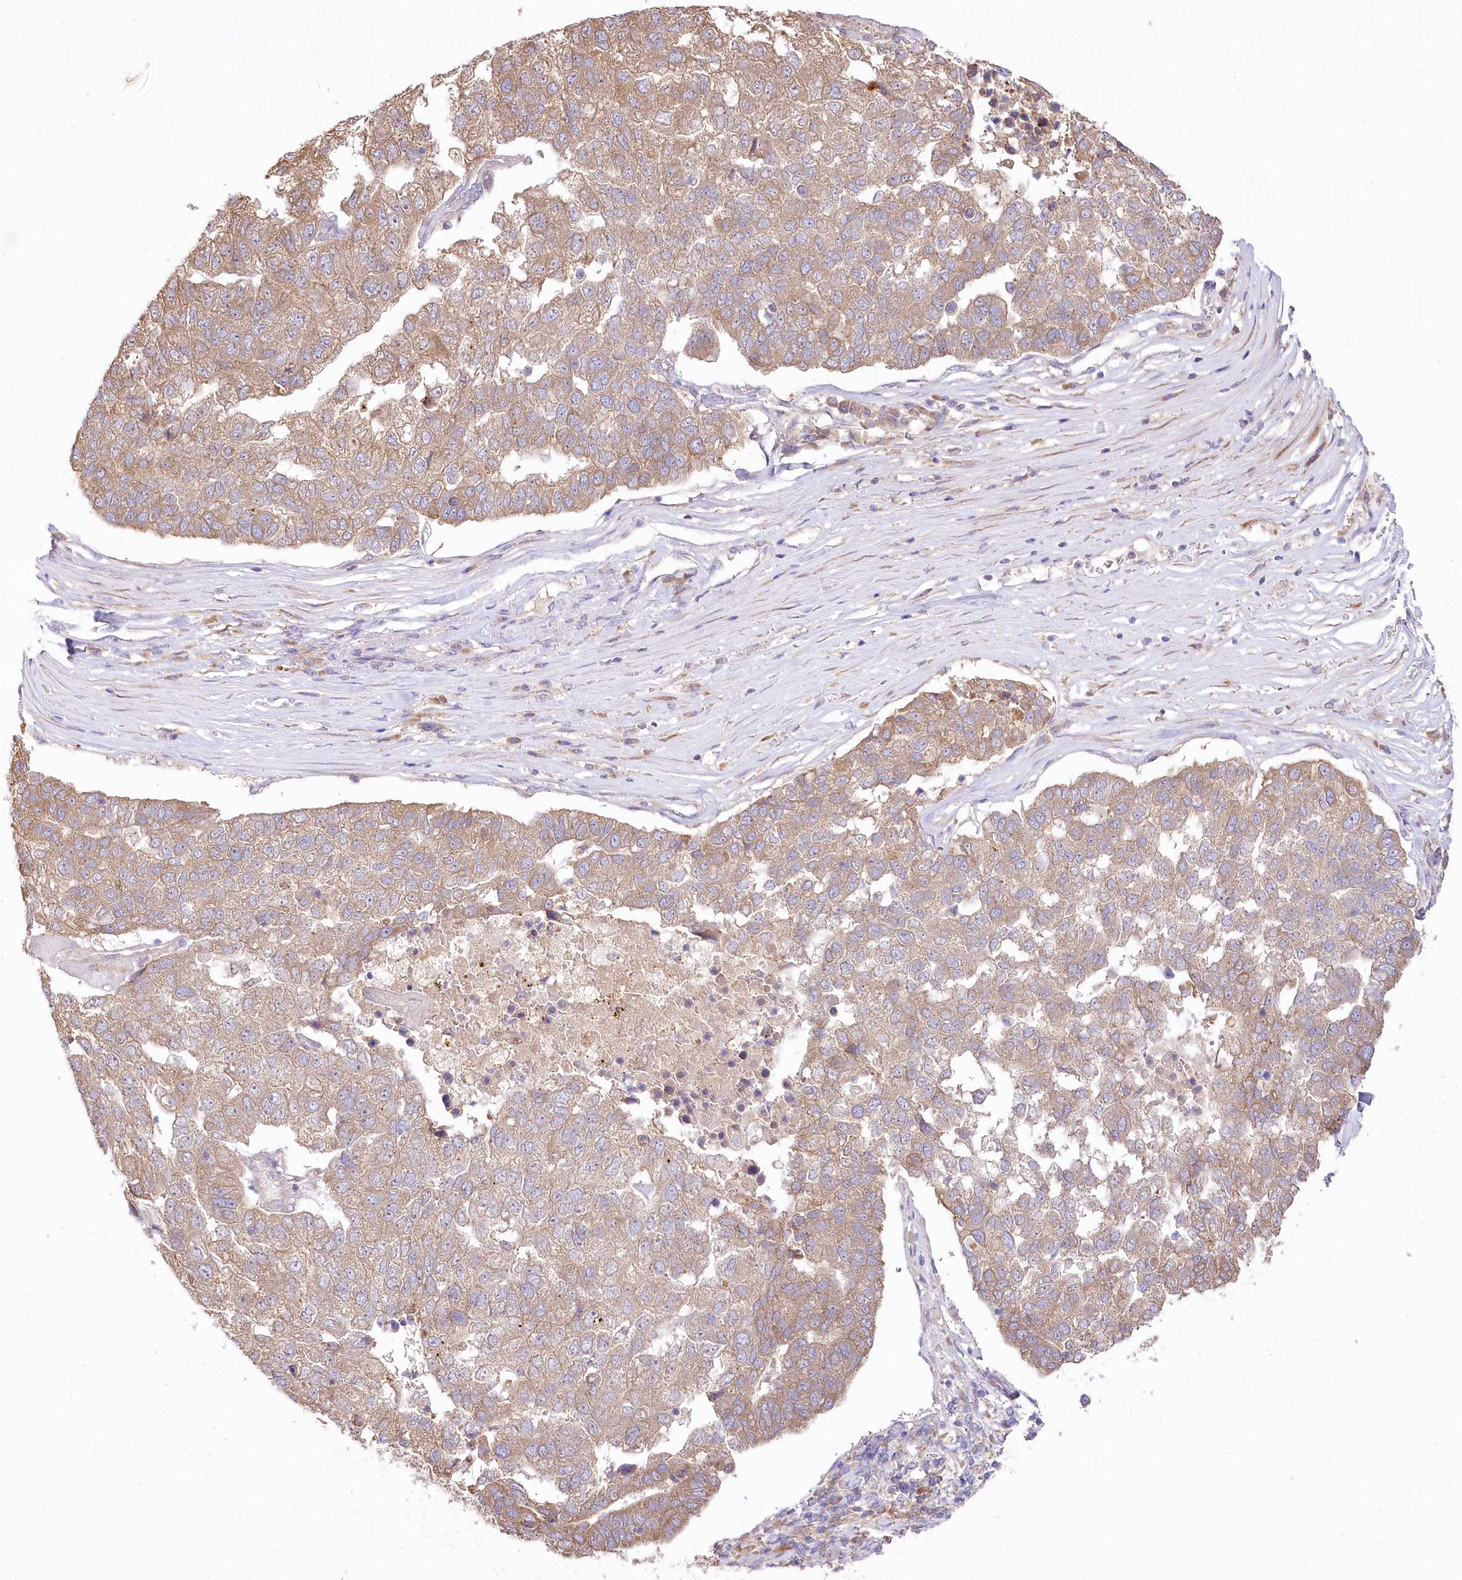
{"staining": {"intensity": "moderate", "quantity": ">75%", "location": "cytoplasmic/membranous"}, "tissue": "pancreatic cancer", "cell_type": "Tumor cells", "image_type": "cancer", "snomed": [{"axis": "morphology", "description": "Adenocarcinoma, NOS"}, {"axis": "topography", "description": "Pancreas"}], "caption": "Tumor cells reveal medium levels of moderate cytoplasmic/membranous expression in approximately >75% of cells in human pancreatic cancer (adenocarcinoma).", "gene": "PYROXD1", "patient": {"sex": "female", "age": 61}}